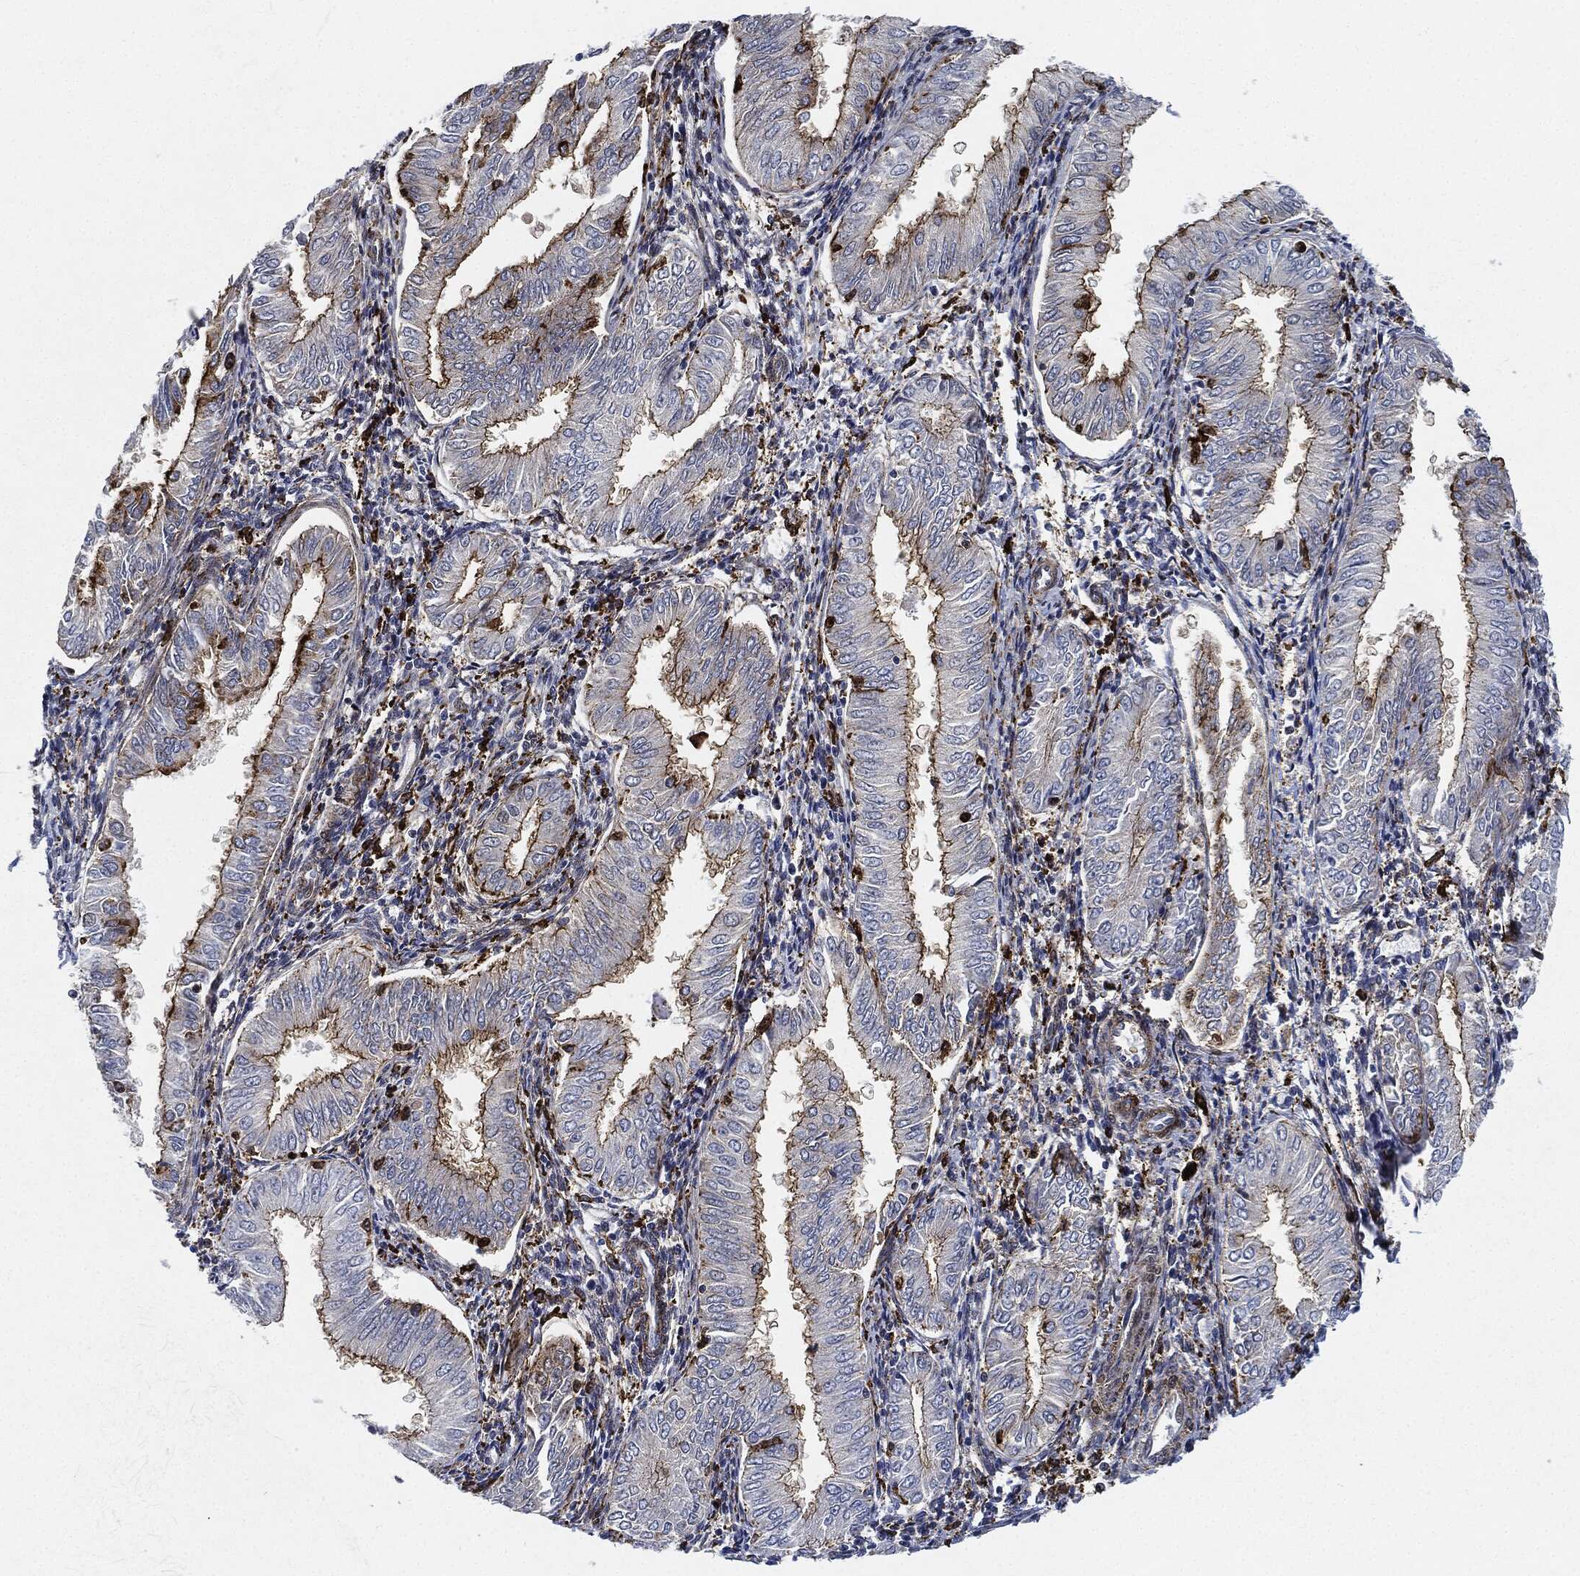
{"staining": {"intensity": "strong", "quantity": "25%-75%", "location": "cytoplasmic/membranous"}, "tissue": "endometrial cancer", "cell_type": "Tumor cells", "image_type": "cancer", "snomed": [{"axis": "morphology", "description": "Adenocarcinoma, NOS"}, {"axis": "topography", "description": "Endometrium"}], "caption": "High-magnification brightfield microscopy of endometrial cancer stained with DAB (brown) and counterstained with hematoxylin (blue). tumor cells exhibit strong cytoplasmic/membranous staining is seen in approximately25%-75% of cells.", "gene": "NANOS3", "patient": {"sex": "female", "age": 53}}